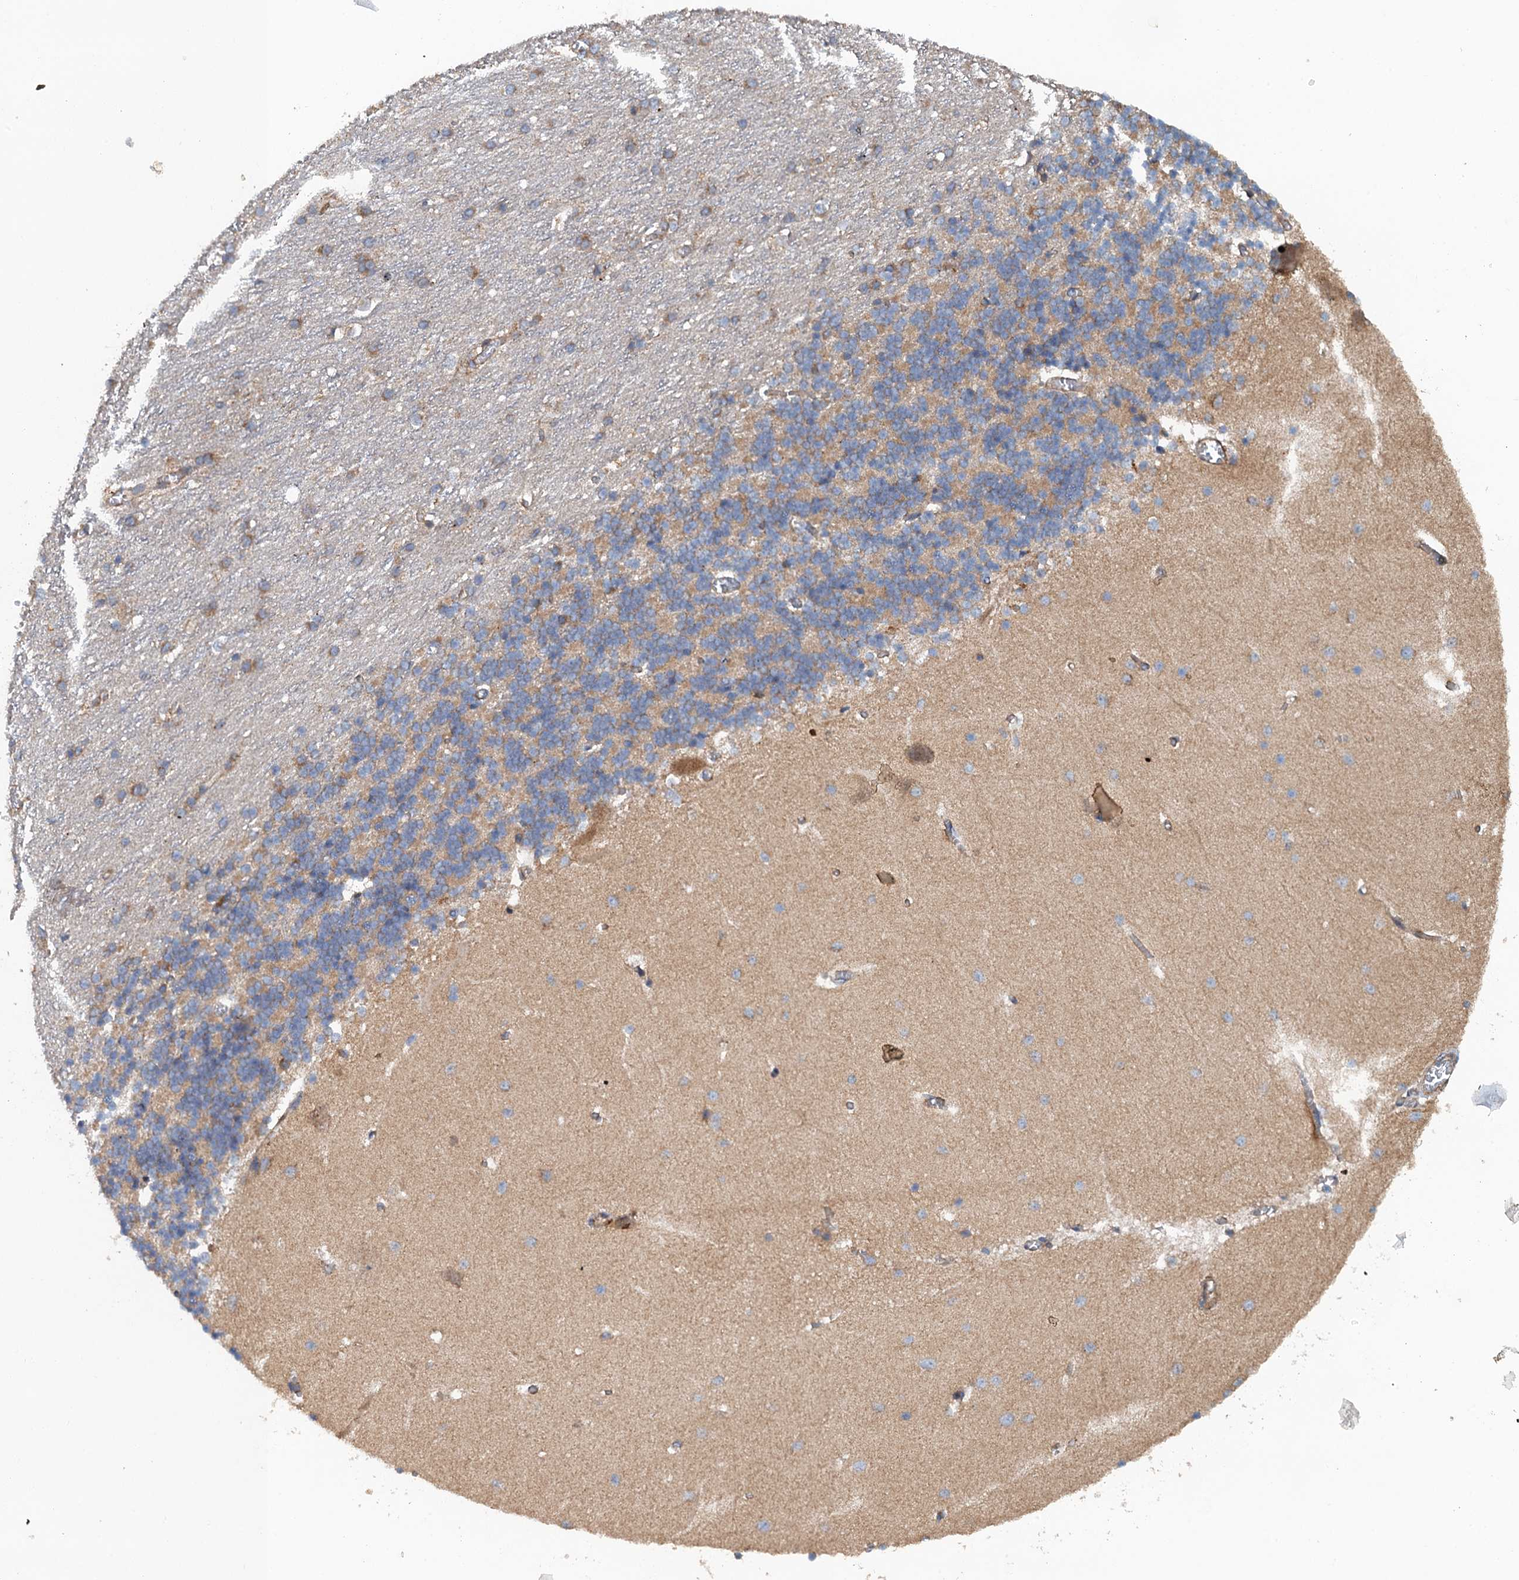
{"staining": {"intensity": "moderate", "quantity": "25%-75%", "location": "cytoplasmic/membranous"}, "tissue": "cerebellum", "cell_type": "Cells in granular layer", "image_type": "normal", "snomed": [{"axis": "morphology", "description": "Normal tissue, NOS"}, {"axis": "topography", "description": "Cerebellum"}], "caption": "Immunohistochemical staining of unremarkable cerebellum displays 25%-75% levels of moderate cytoplasmic/membranous protein staining in approximately 25%-75% of cells in granular layer.", "gene": "COG3", "patient": {"sex": "male", "age": 37}}